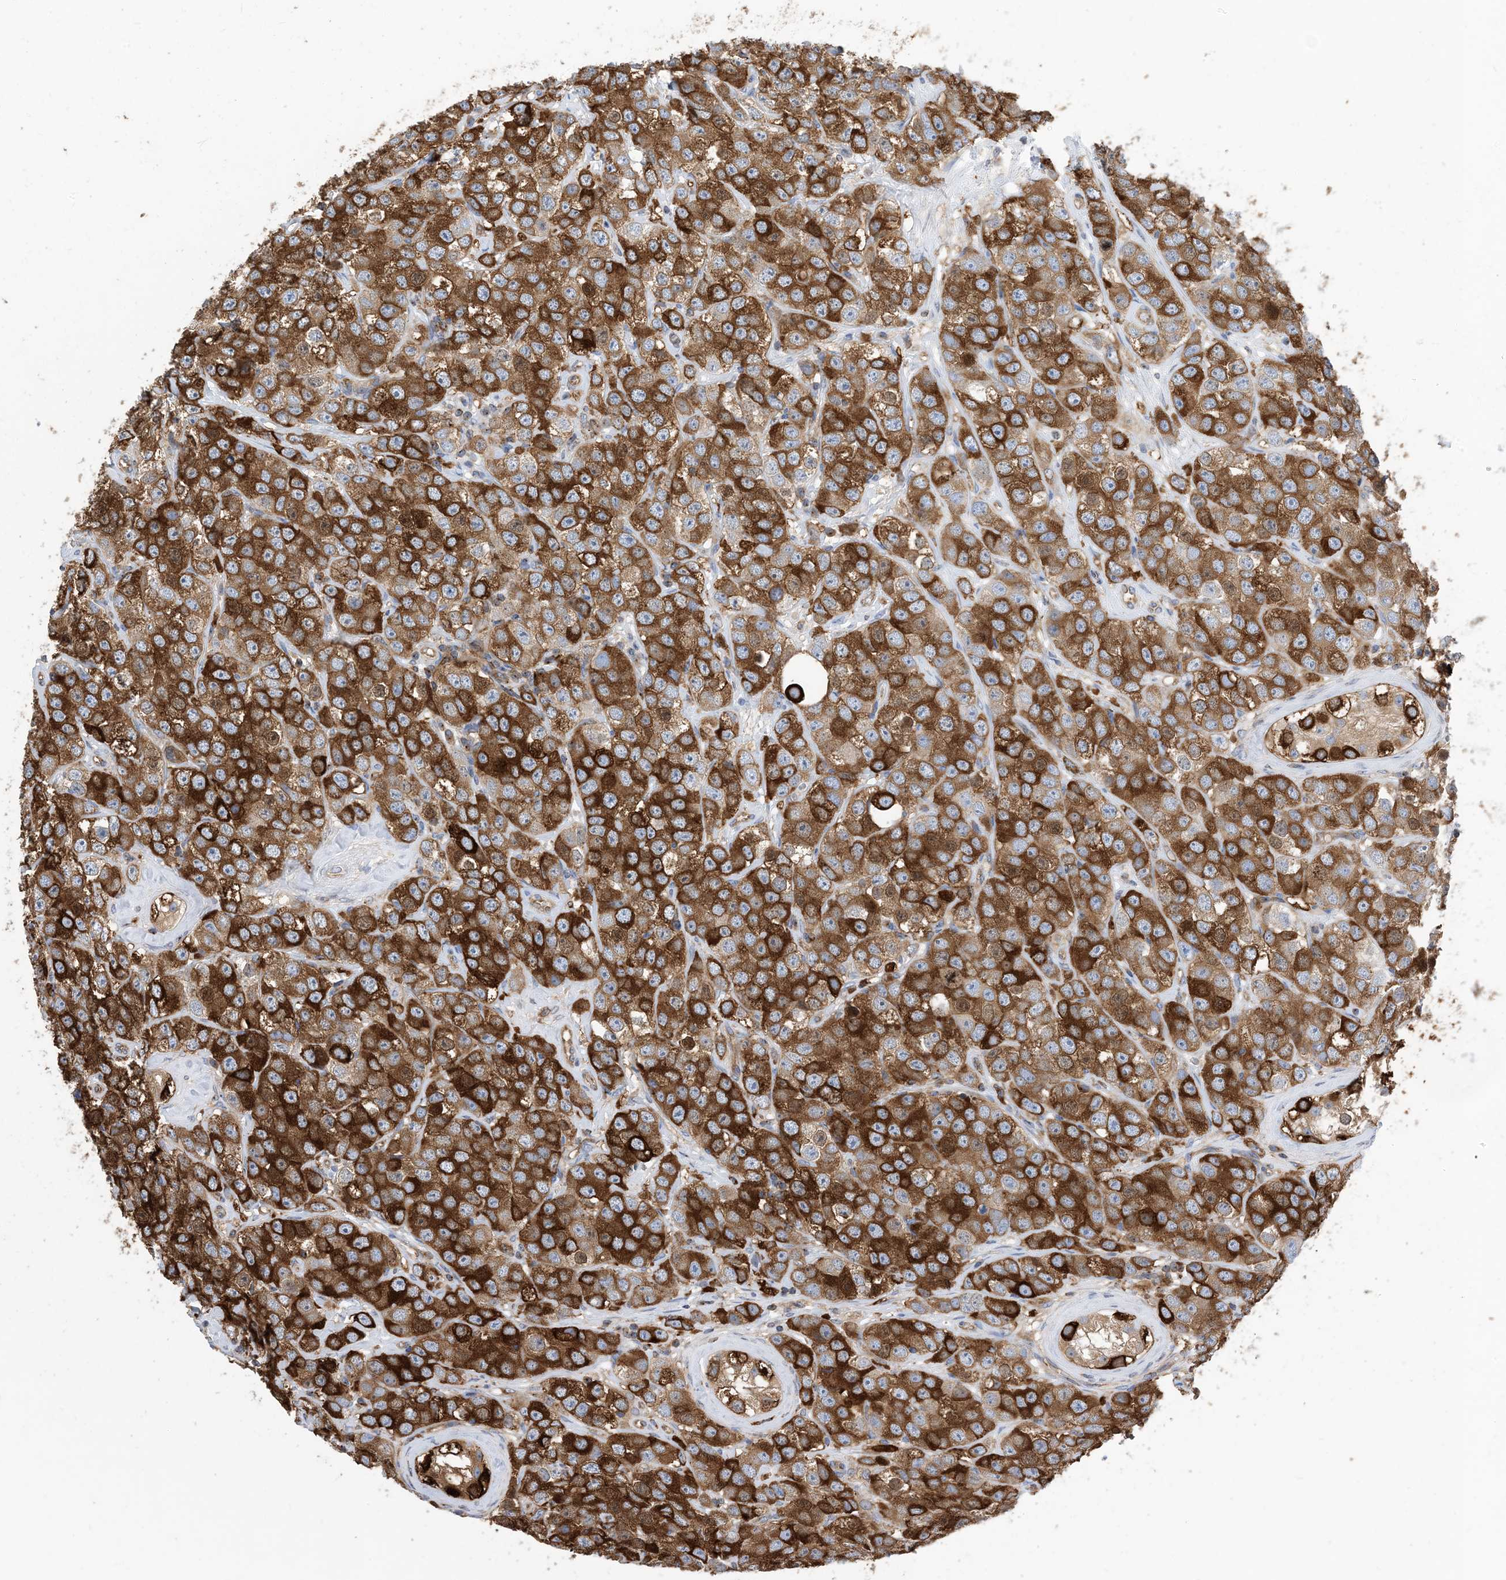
{"staining": {"intensity": "strong", "quantity": ">75%", "location": "cytoplasmic/membranous"}, "tissue": "testis cancer", "cell_type": "Tumor cells", "image_type": "cancer", "snomed": [{"axis": "morphology", "description": "Seminoma, NOS"}, {"axis": "topography", "description": "Testis"}], "caption": "A photomicrograph of testis cancer (seminoma) stained for a protein shows strong cytoplasmic/membranous brown staining in tumor cells. Immunohistochemistry stains the protein of interest in brown and the nuclei are stained blue.", "gene": "DYNC1LI1", "patient": {"sex": "male", "age": 28}}